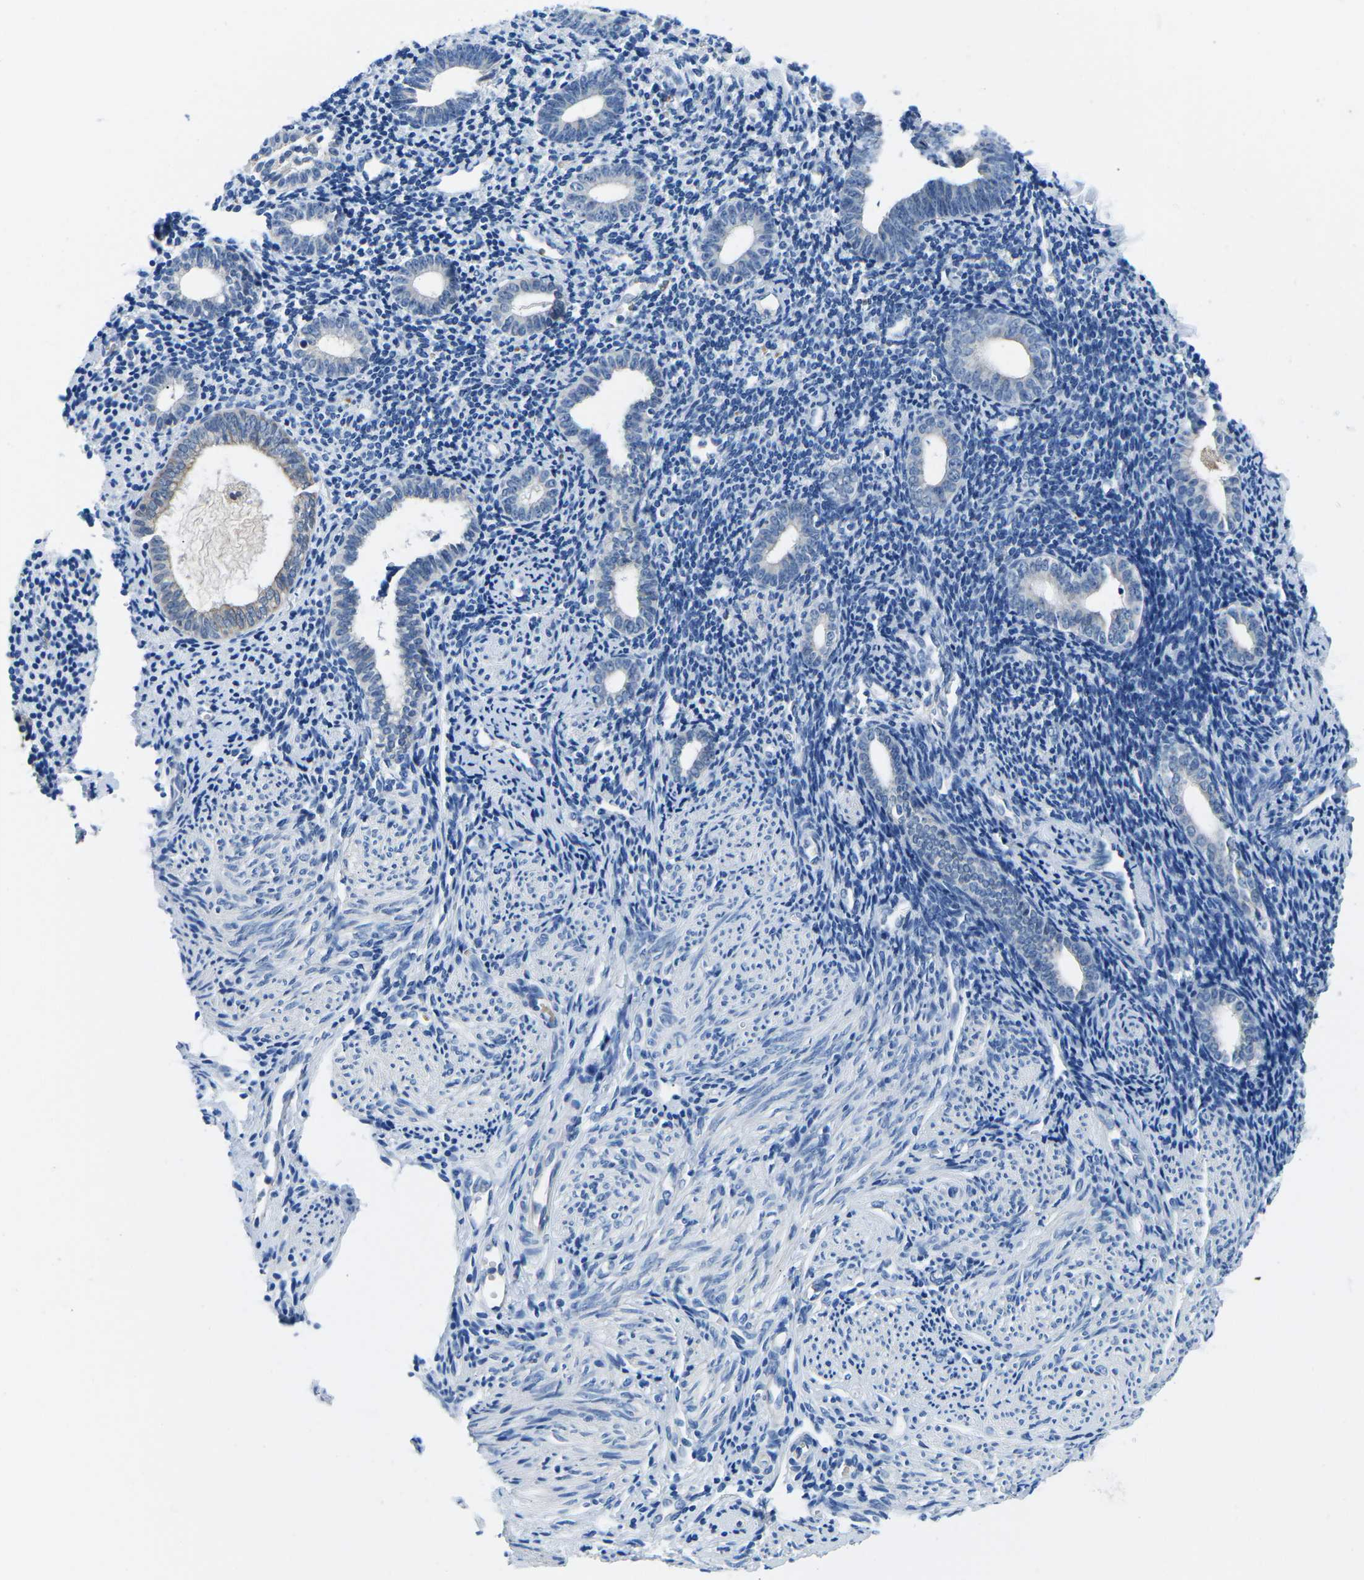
{"staining": {"intensity": "negative", "quantity": "none", "location": "none"}, "tissue": "endometrium", "cell_type": "Cells in endometrial stroma", "image_type": "normal", "snomed": [{"axis": "morphology", "description": "Normal tissue, NOS"}, {"axis": "topography", "description": "Endometrium"}], "caption": "Human endometrium stained for a protein using immunohistochemistry (IHC) exhibits no positivity in cells in endometrial stroma.", "gene": "TM6SF1", "patient": {"sex": "female", "age": 50}}